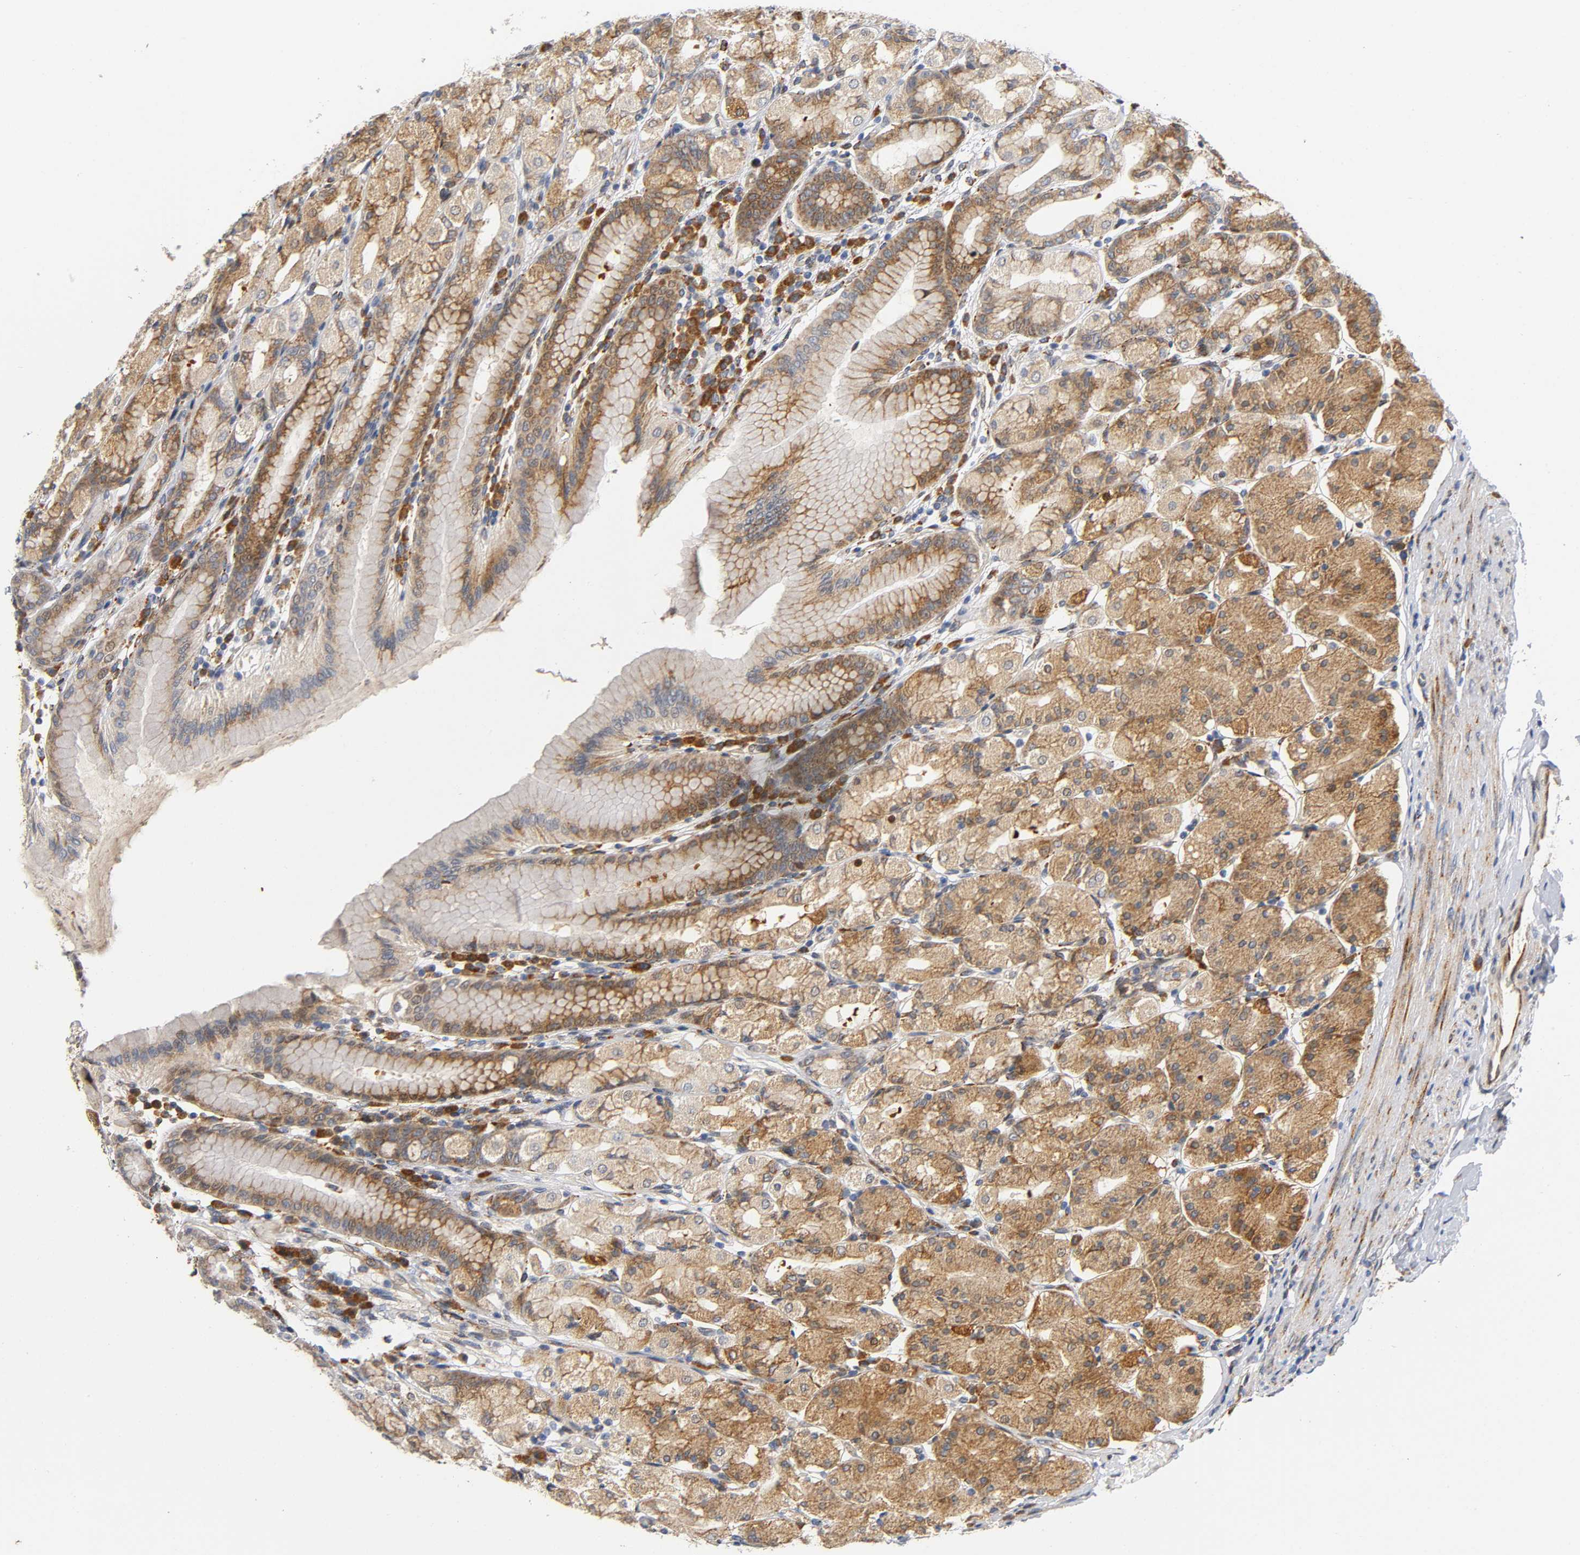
{"staining": {"intensity": "moderate", "quantity": ">75%", "location": "cytoplasmic/membranous"}, "tissue": "stomach", "cell_type": "Glandular cells", "image_type": "normal", "snomed": [{"axis": "morphology", "description": "Normal tissue, NOS"}, {"axis": "topography", "description": "Stomach, upper"}], "caption": "A brown stain highlights moderate cytoplasmic/membranous expression of a protein in glandular cells of unremarkable stomach. The protein is shown in brown color, while the nuclei are stained blue.", "gene": "SOS2", "patient": {"sex": "male", "age": 68}}